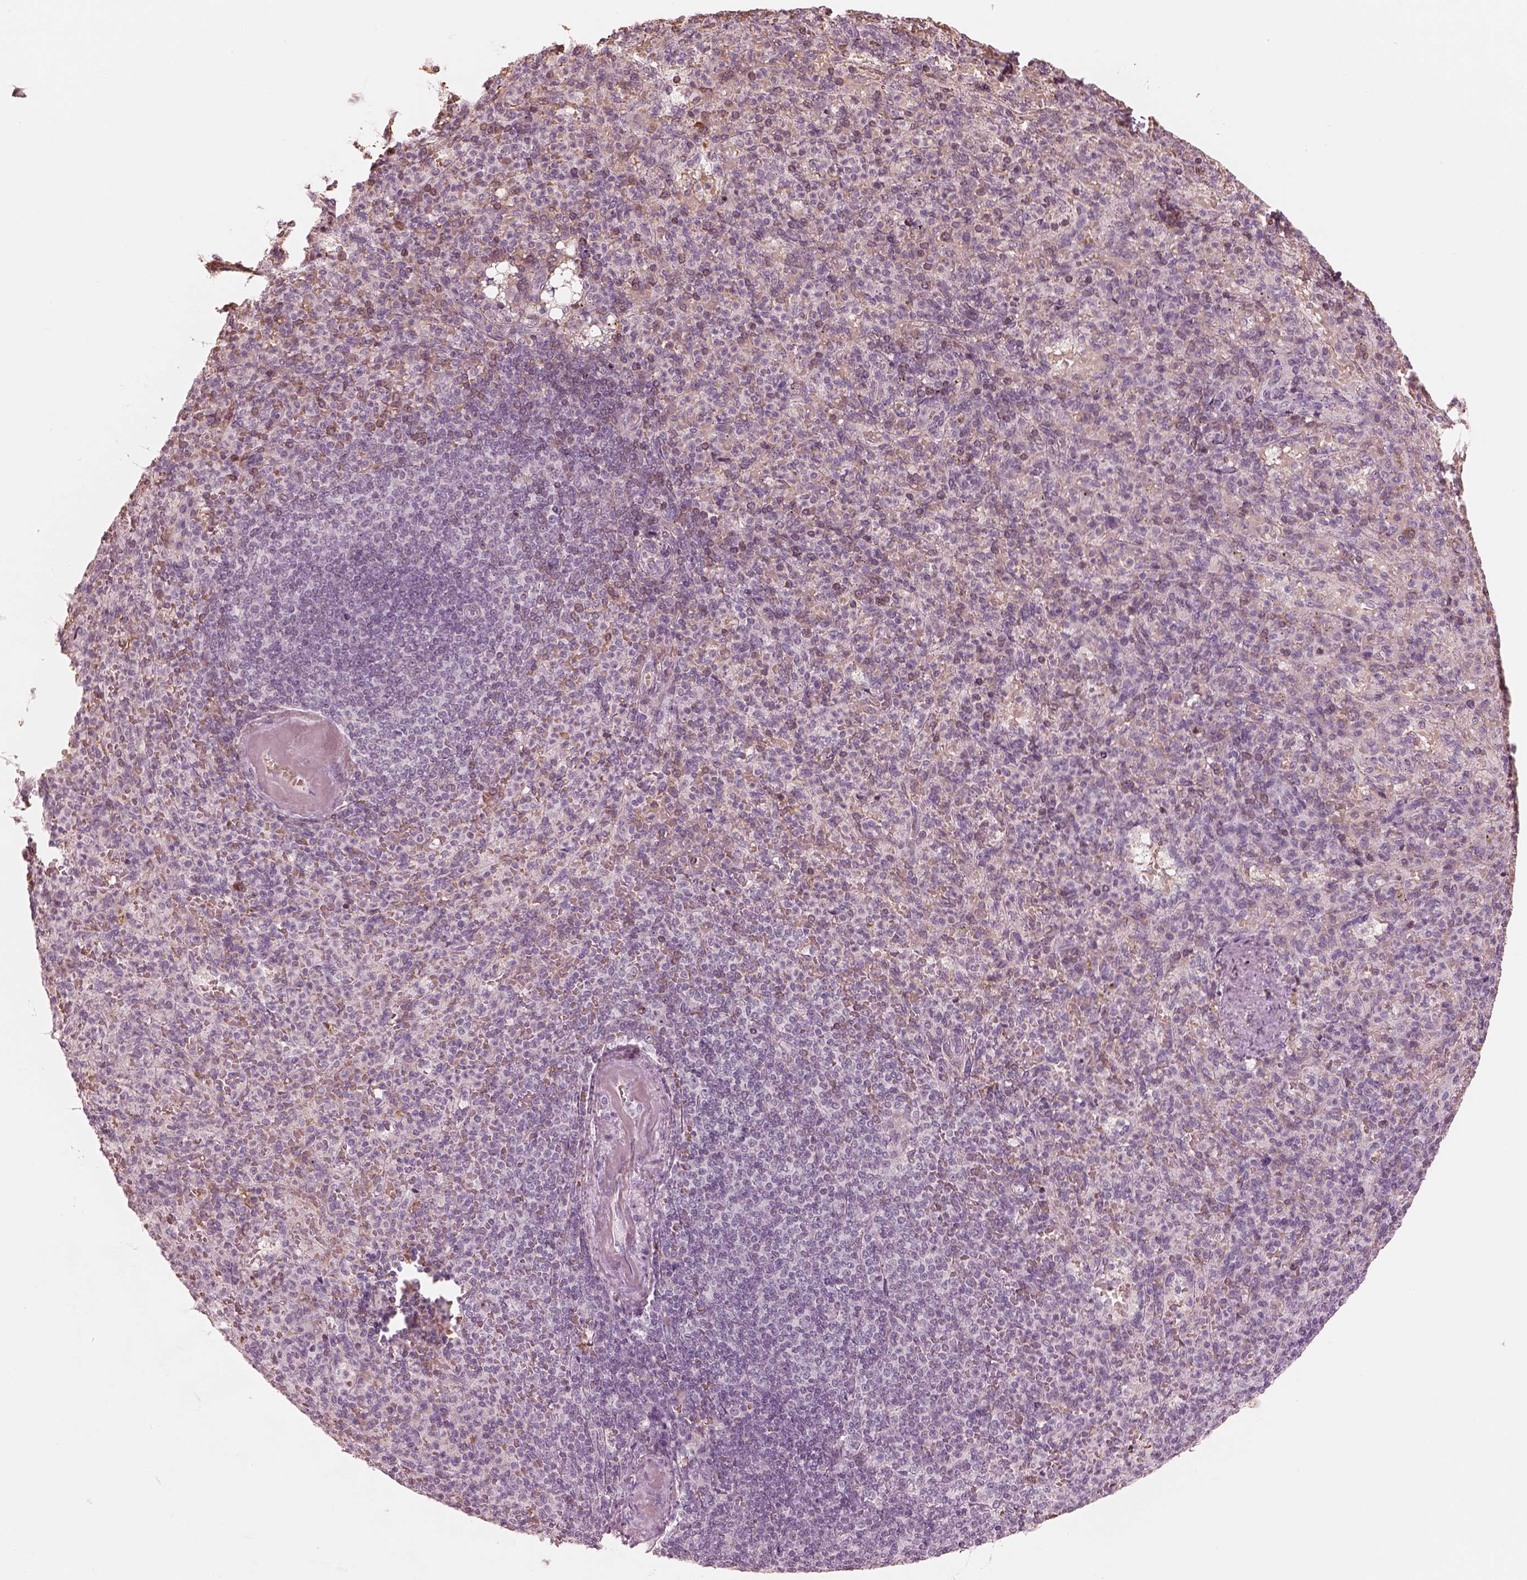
{"staining": {"intensity": "weak", "quantity": "<25%", "location": "cytoplasmic/membranous"}, "tissue": "spleen", "cell_type": "Cells in red pulp", "image_type": "normal", "snomed": [{"axis": "morphology", "description": "Normal tissue, NOS"}, {"axis": "topography", "description": "Spleen"}], "caption": "This histopathology image is of normal spleen stained with immunohistochemistry (IHC) to label a protein in brown with the nuclei are counter-stained blue. There is no staining in cells in red pulp. (DAB immunohistochemistry (IHC) visualized using brightfield microscopy, high magnification).", "gene": "ANKLE1", "patient": {"sex": "female", "age": 74}}